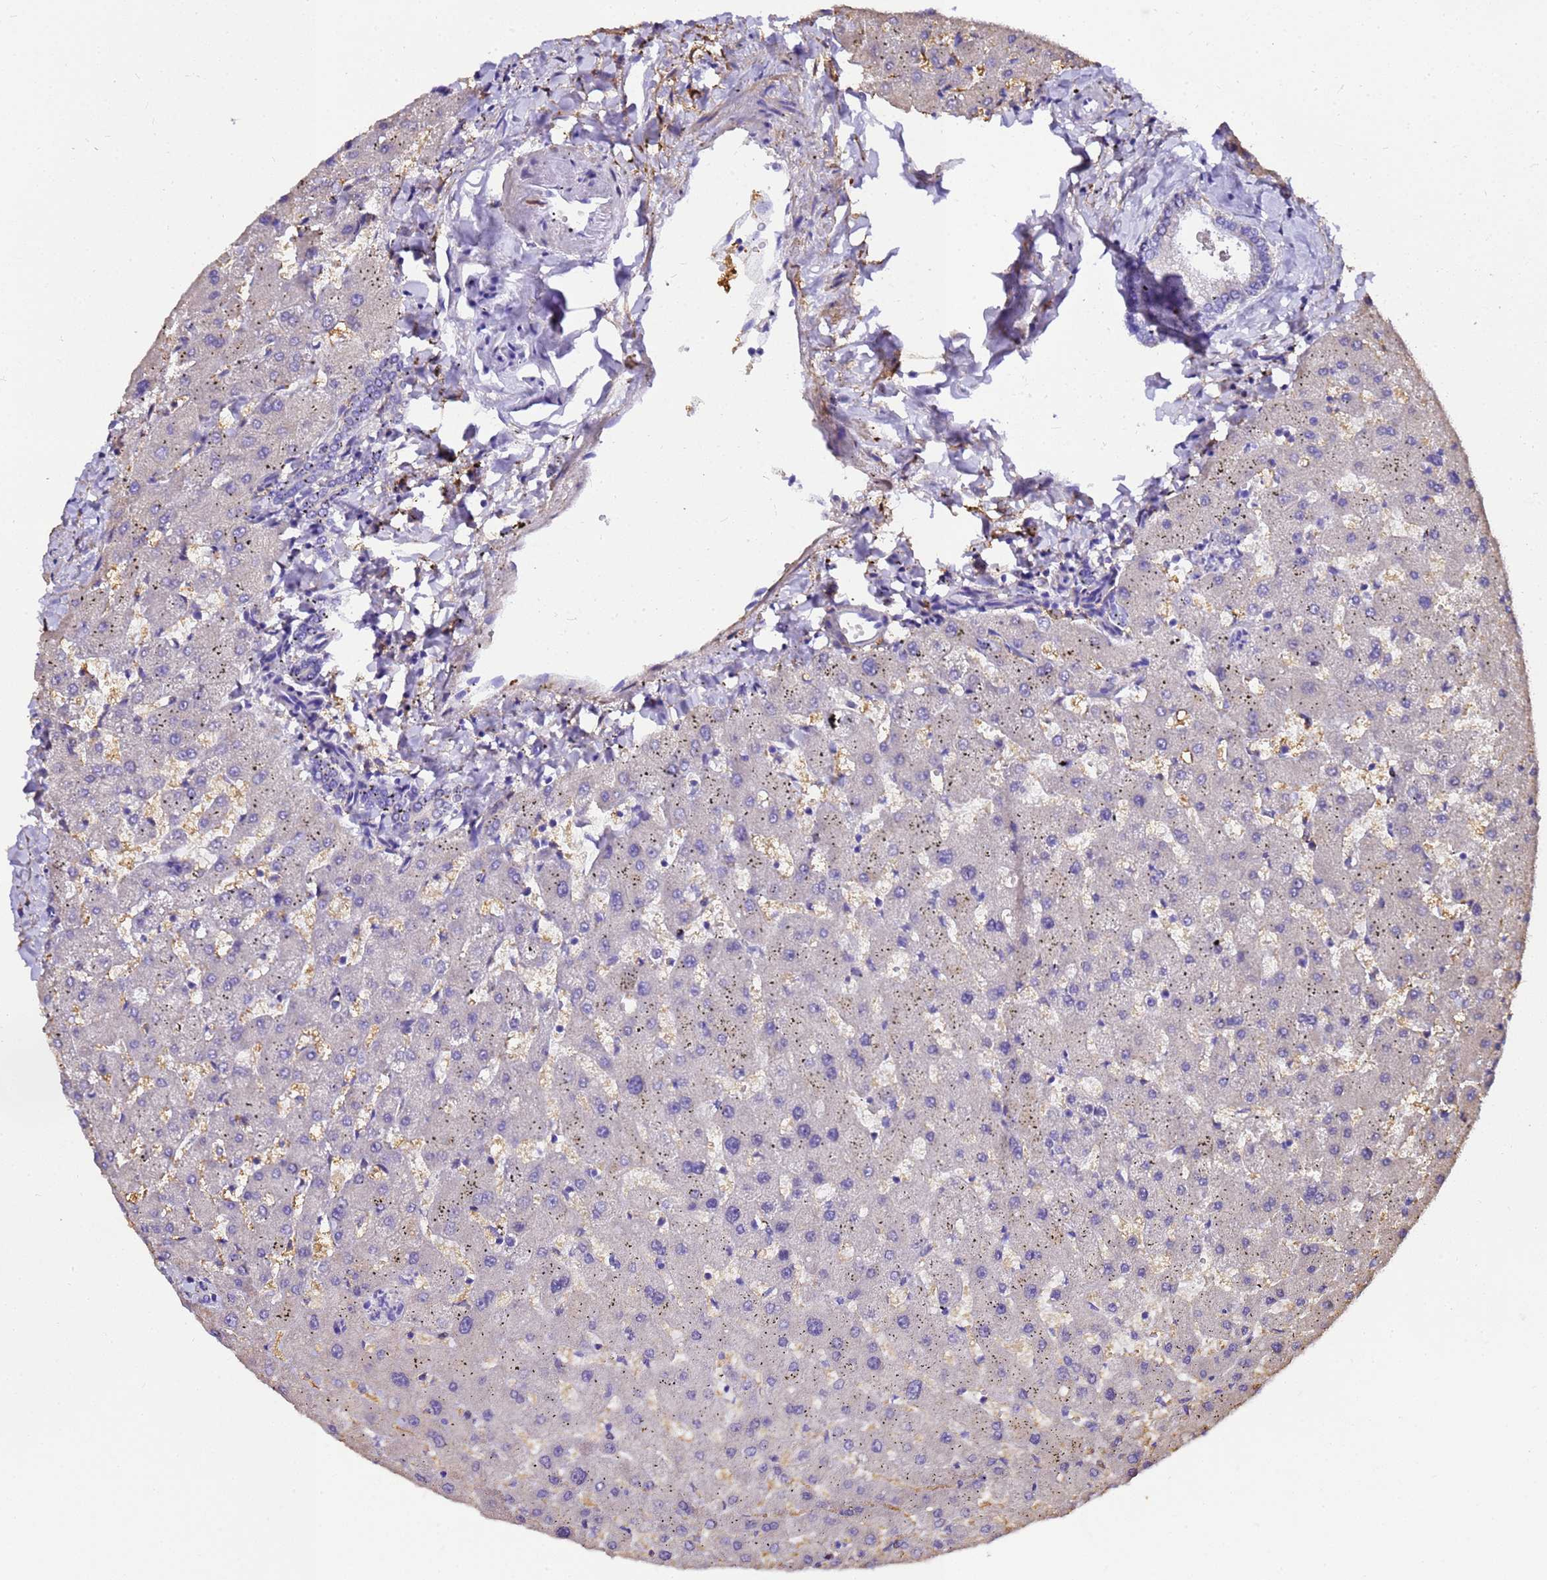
{"staining": {"intensity": "negative", "quantity": "none", "location": "none"}, "tissue": "liver", "cell_type": "Cholangiocytes", "image_type": "normal", "snomed": [{"axis": "morphology", "description": "Normal tissue, NOS"}, {"axis": "topography", "description": "Liver"}], "caption": "The image exhibits no significant positivity in cholangiocytes of liver.", "gene": "HSPB6", "patient": {"sex": "female", "age": 63}}